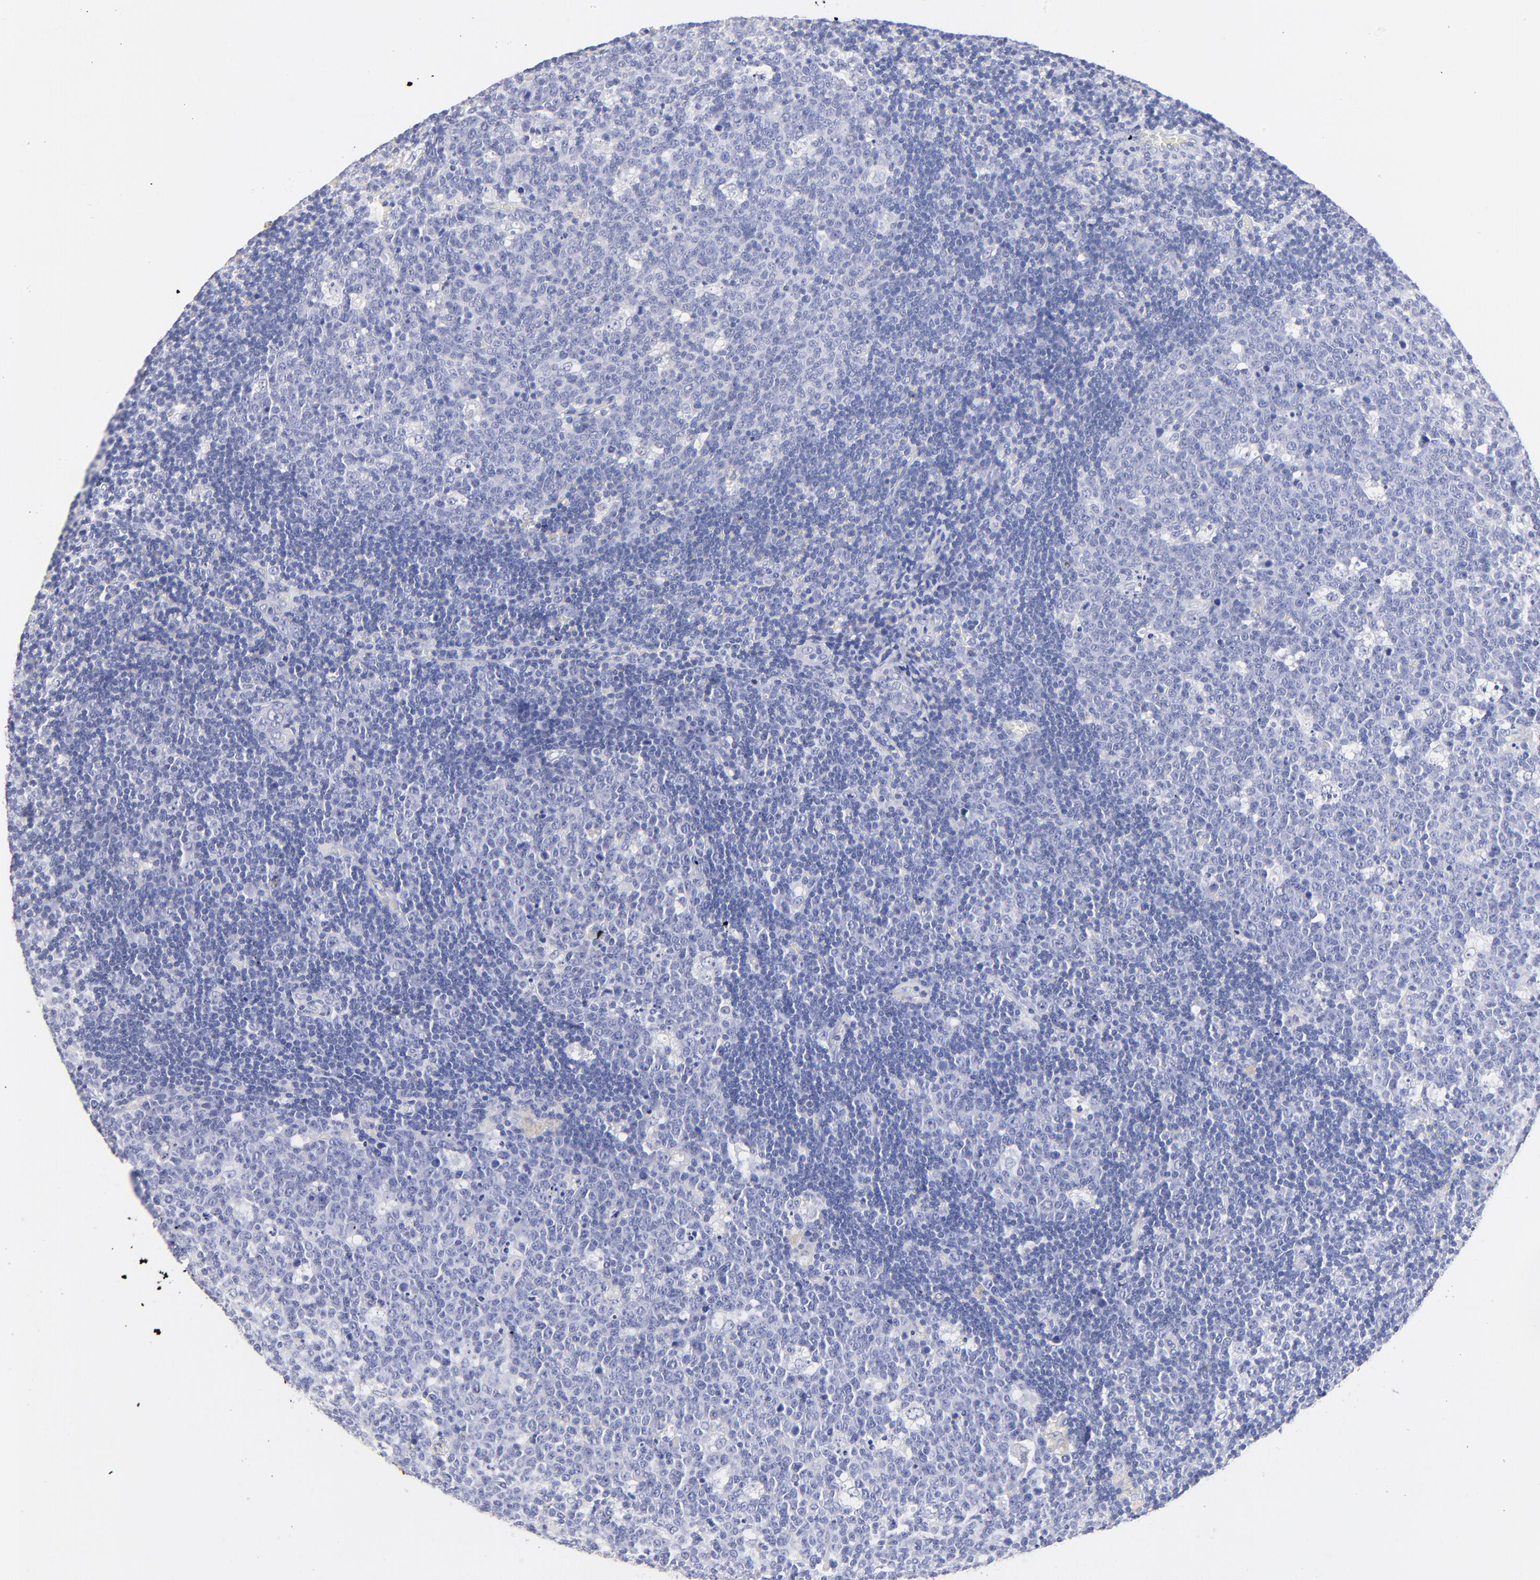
{"staining": {"intensity": "negative", "quantity": "none", "location": "none"}, "tissue": "lymph node", "cell_type": "Germinal center cells", "image_type": "normal", "snomed": [{"axis": "morphology", "description": "Normal tissue, NOS"}, {"axis": "topography", "description": "Lymph node"}, {"axis": "topography", "description": "Salivary gland"}], "caption": "DAB immunohistochemical staining of benign human lymph node exhibits no significant expression in germinal center cells. (DAB (3,3'-diaminobenzidine) immunohistochemistry visualized using brightfield microscopy, high magnification).", "gene": "HORMAD2", "patient": {"sex": "male", "age": 8}}